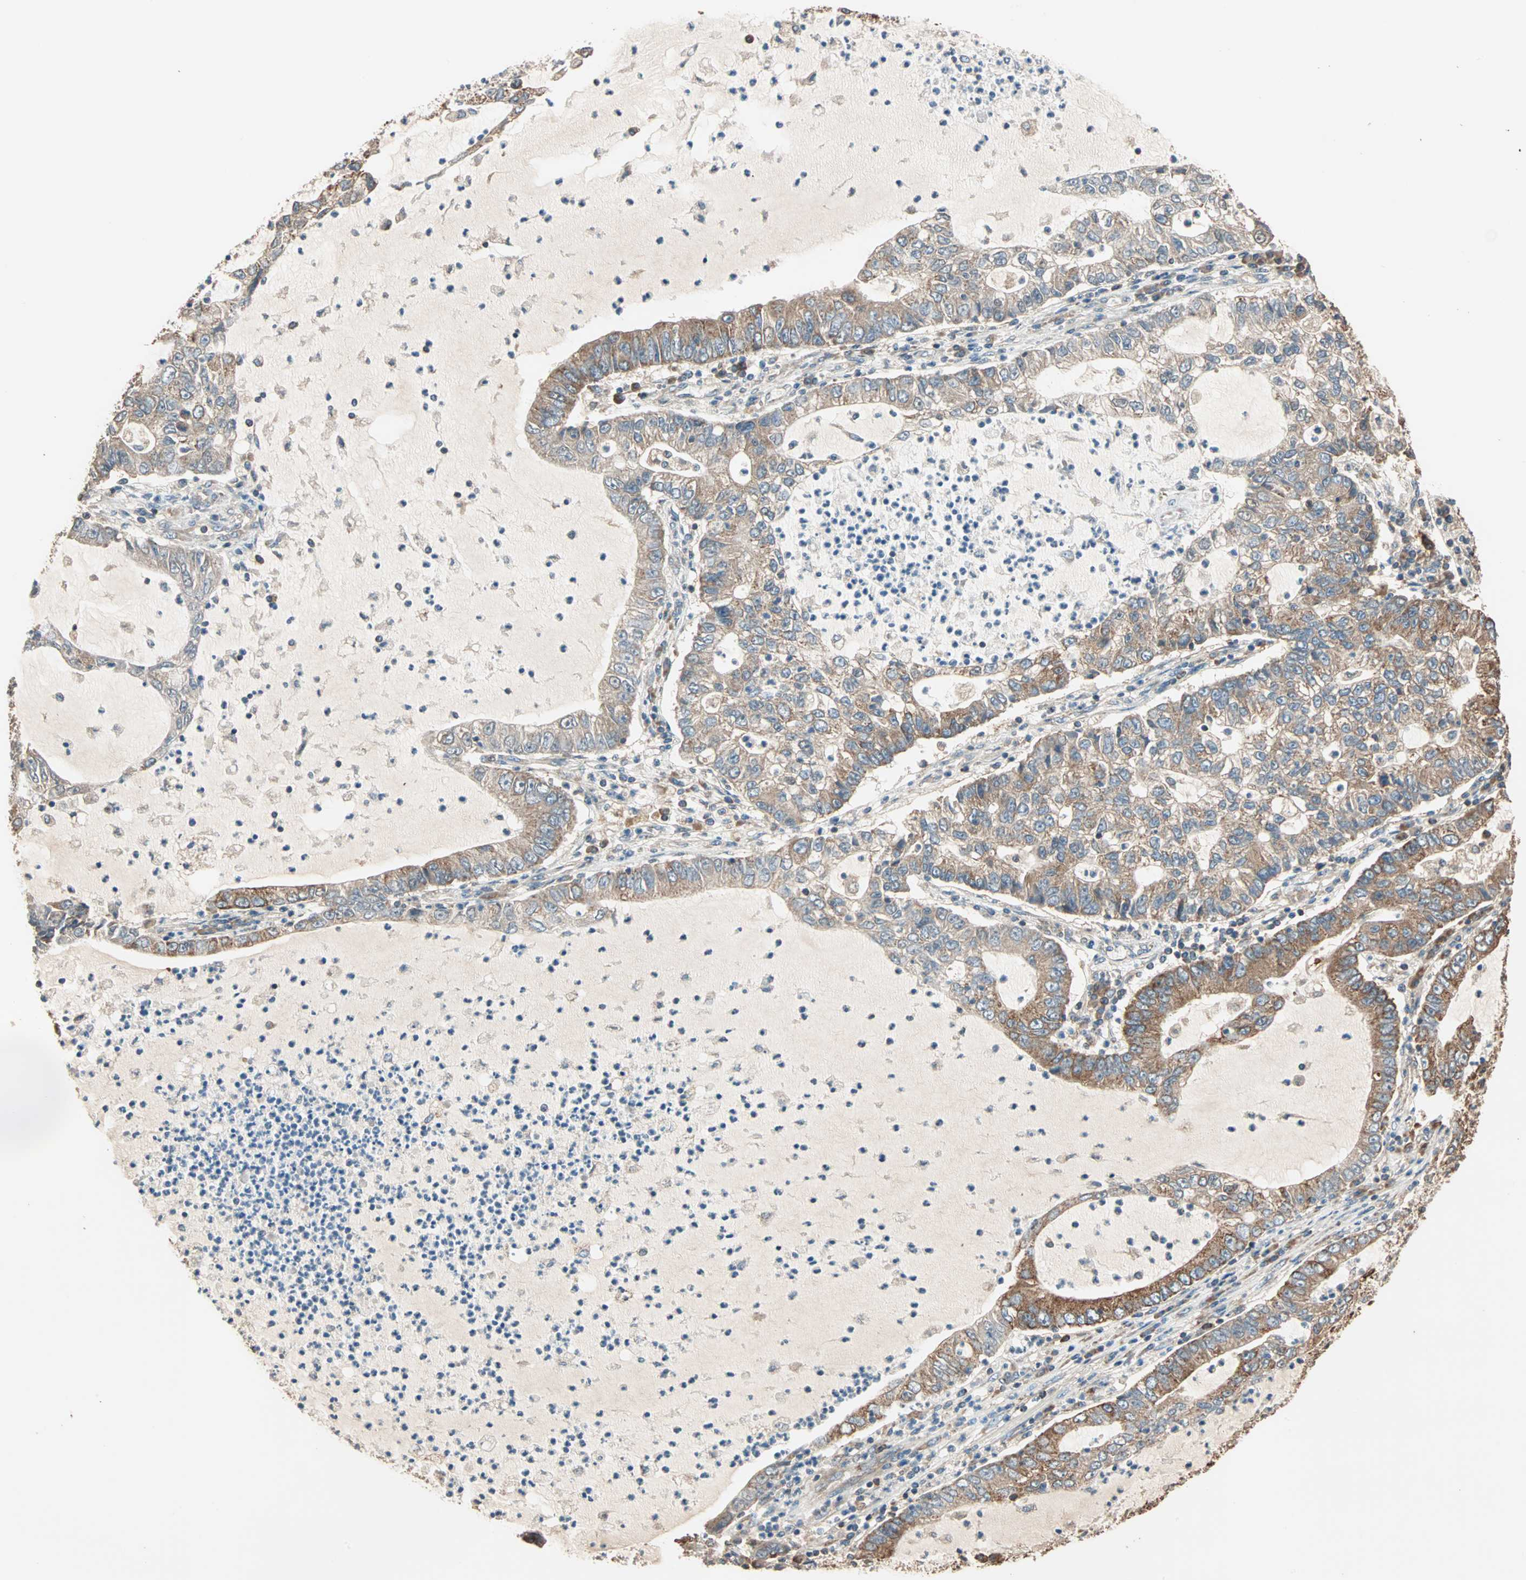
{"staining": {"intensity": "moderate", "quantity": "25%-75%", "location": "cytoplasmic/membranous"}, "tissue": "lung cancer", "cell_type": "Tumor cells", "image_type": "cancer", "snomed": [{"axis": "morphology", "description": "Adenocarcinoma, NOS"}, {"axis": "topography", "description": "Lung"}], "caption": "Human lung adenocarcinoma stained with a protein marker demonstrates moderate staining in tumor cells.", "gene": "EIF4G2", "patient": {"sex": "female", "age": 51}}